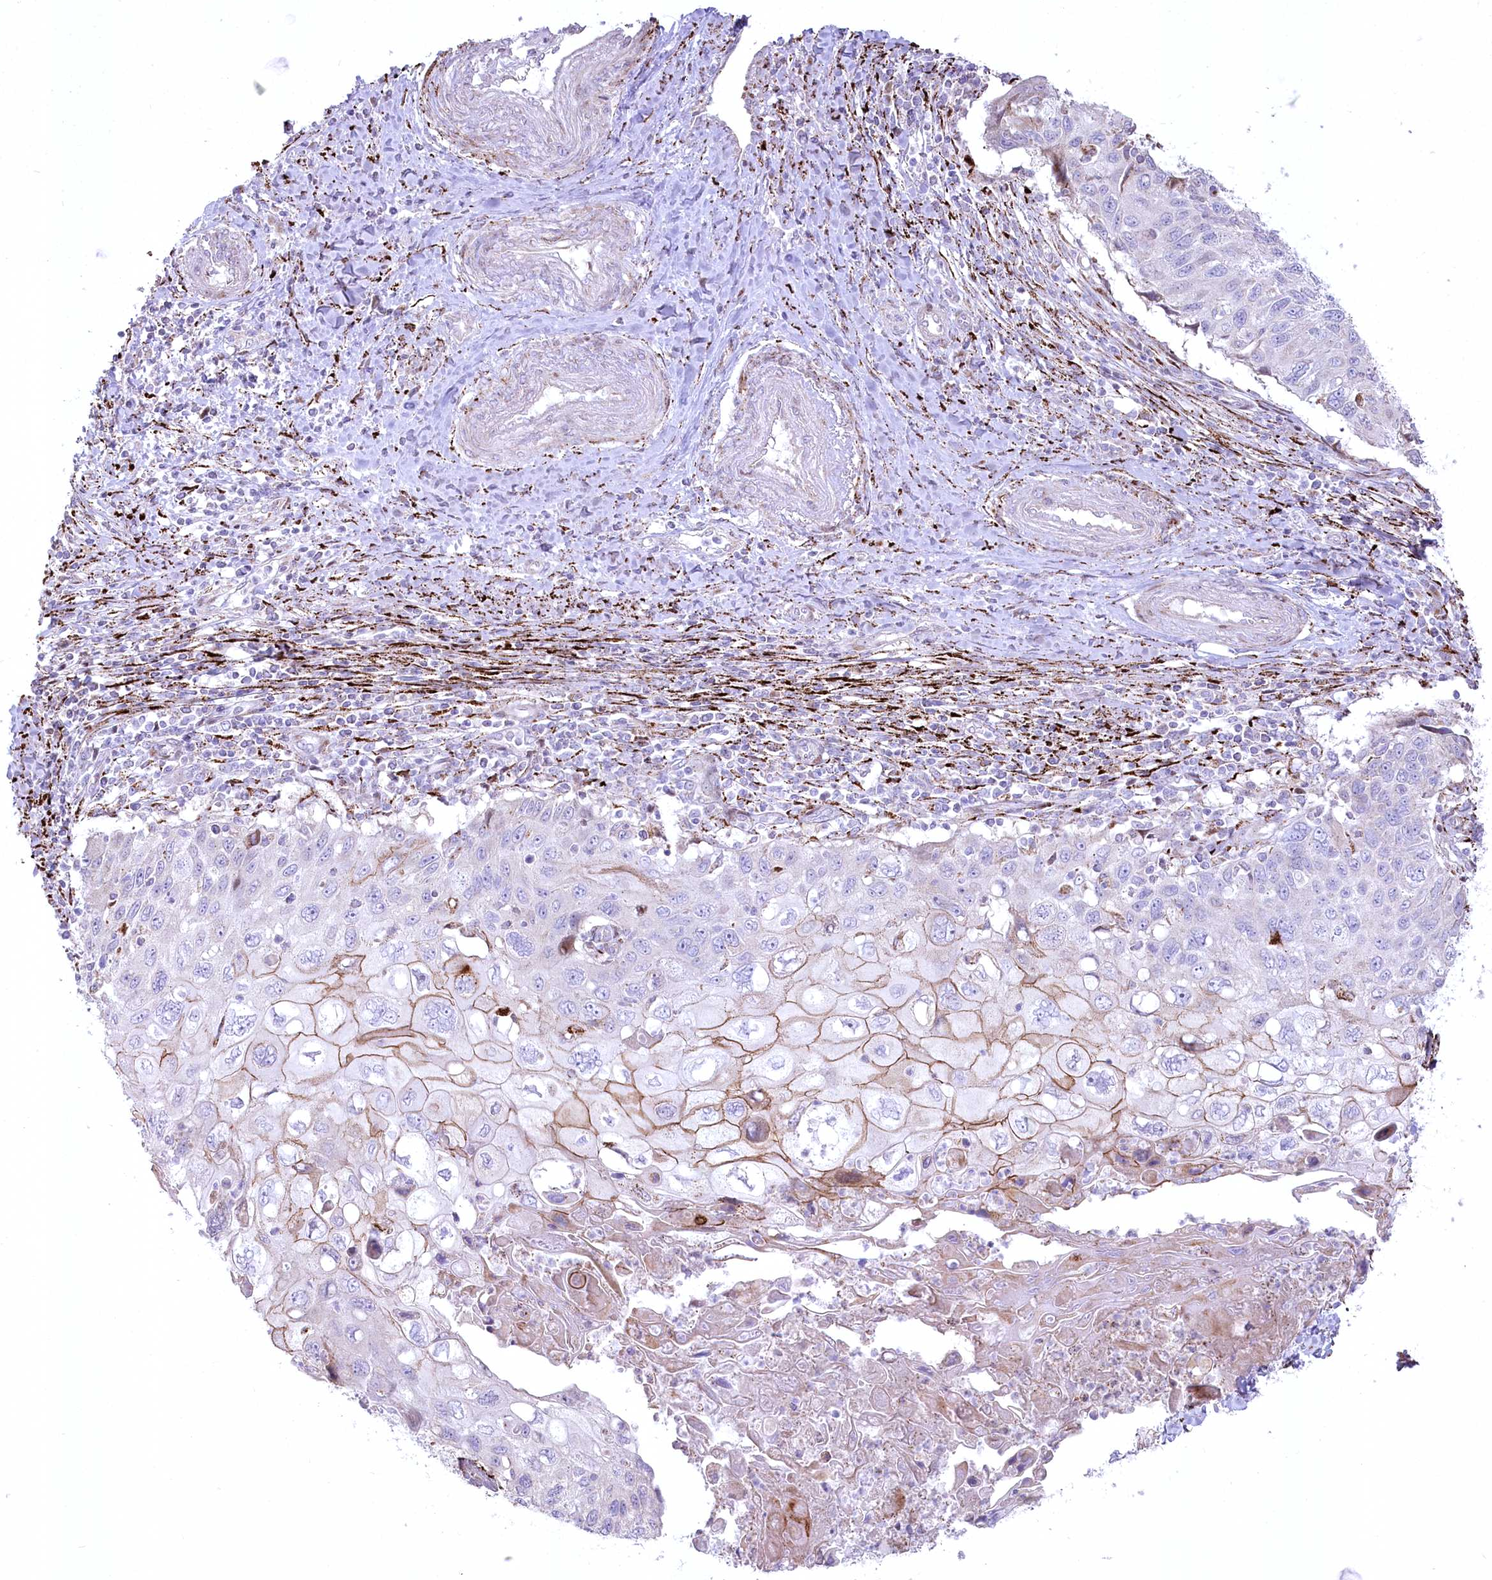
{"staining": {"intensity": "moderate", "quantity": "<25%", "location": "cytoplasmic/membranous"}, "tissue": "cervical cancer", "cell_type": "Tumor cells", "image_type": "cancer", "snomed": [{"axis": "morphology", "description": "Squamous cell carcinoma, NOS"}, {"axis": "topography", "description": "Cervix"}], "caption": "Immunohistochemical staining of cervical cancer (squamous cell carcinoma) demonstrates low levels of moderate cytoplasmic/membranous positivity in about <25% of tumor cells.", "gene": "CEP164", "patient": {"sex": "female", "age": 70}}